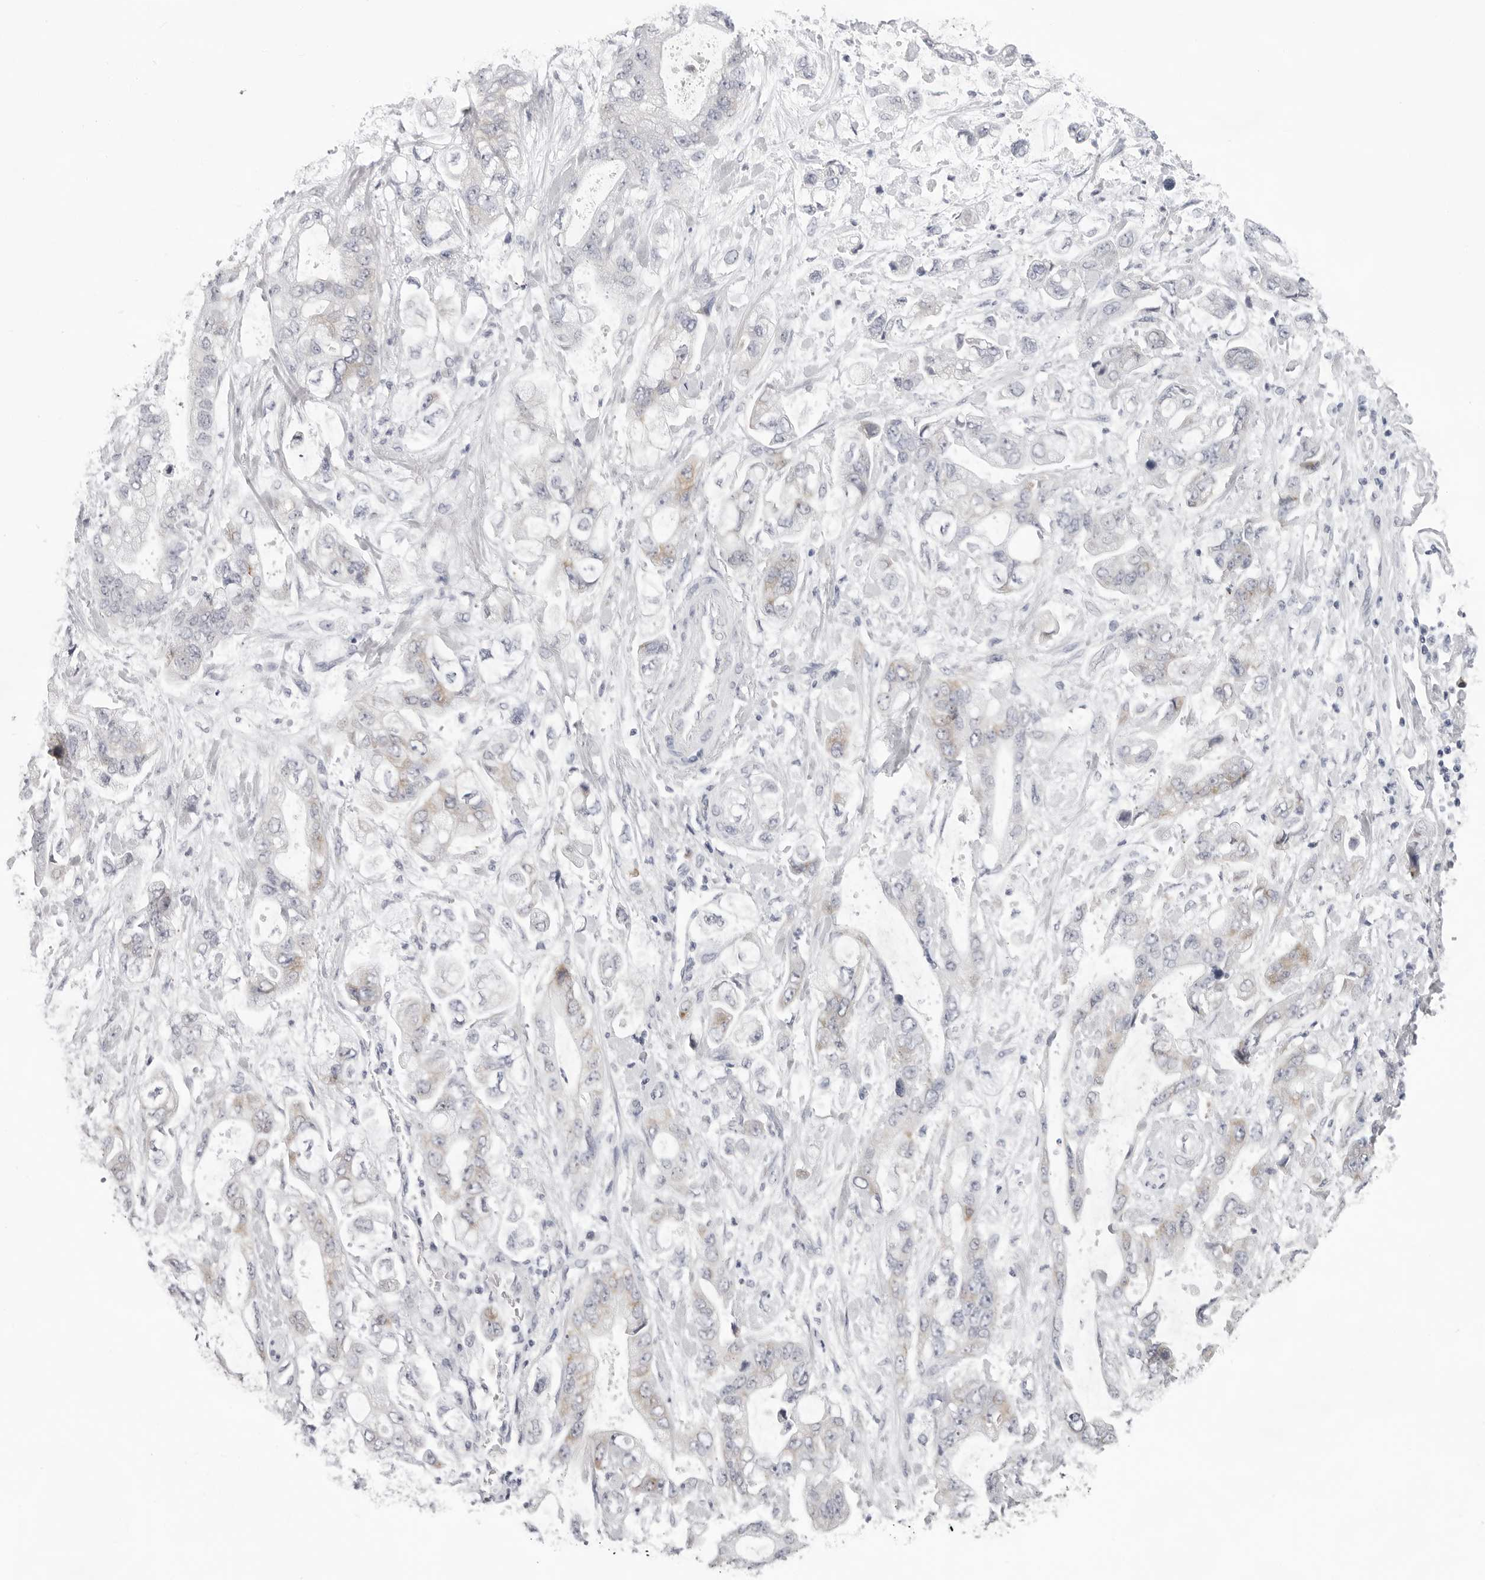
{"staining": {"intensity": "weak", "quantity": "<25%", "location": "cytoplasmic/membranous"}, "tissue": "stomach cancer", "cell_type": "Tumor cells", "image_type": "cancer", "snomed": [{"axis": "morphology", "description": "Normal tissue, NOS"}, {"axis": "morphology", "description": "Adenocarcinoma, NOS"}, {"axis": "topography", "description": "Stomach"}], "caption": "Stomach cancer was stained to show a protein in brown. There is no significant expression in tumor cells.", "gene": "SMIM2", "patient": {"sex": "male", "age": 62}}